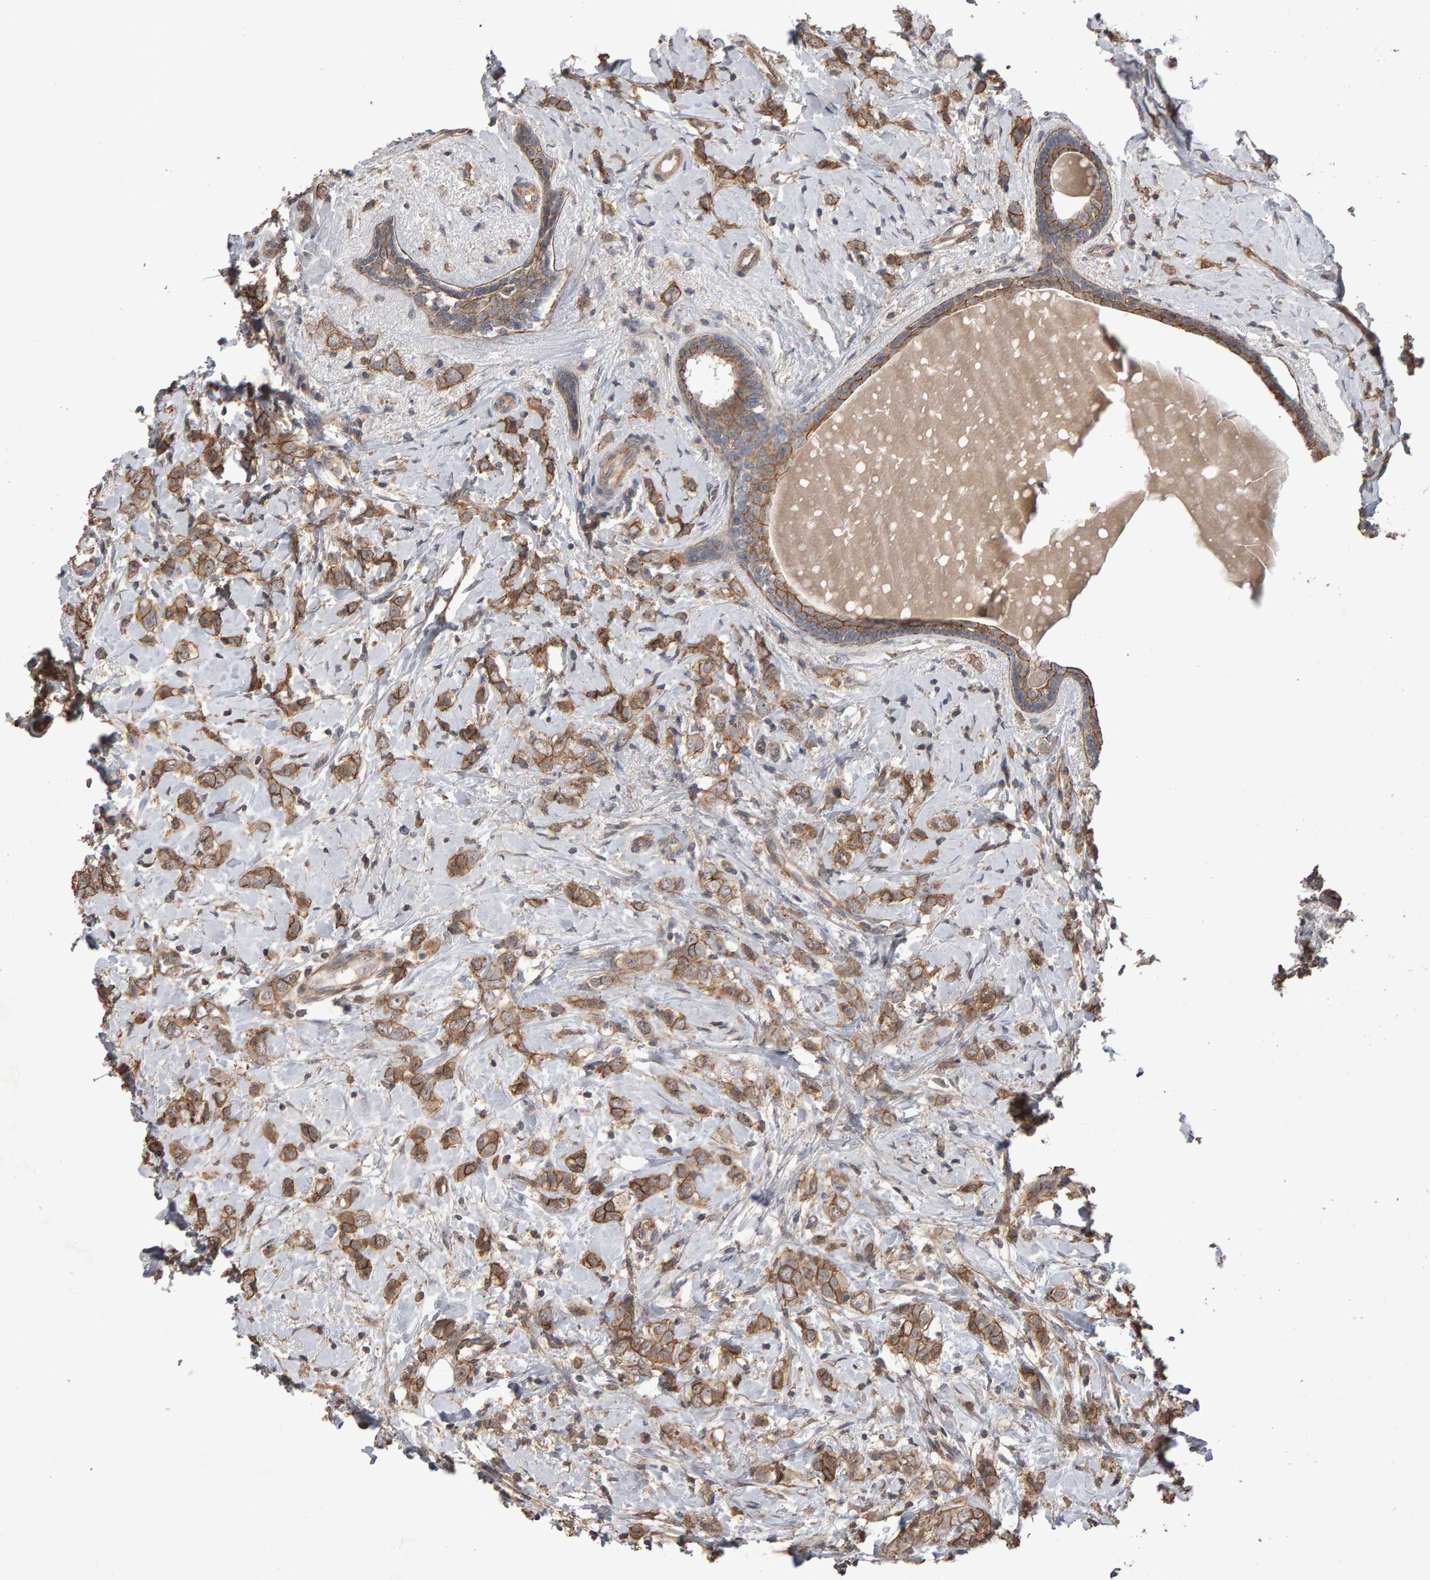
{"staining": {"intensity": "moderate", "quantity": ">75%", "location": "cytoplasmic/membranous"}, "tissue": "breast cancer", "cell_type": "Tumor cells", "image_type": "cancer", "snomed": [{"axis": "morphology", "description": "Normal tissue, NOS"}, {"axis": "morphology", "description": "Lobular carcinoma"}, {"axis": "topography", "description": "Breast"}], "caption": "A brown stain labels moderate cytoplasmic/membranous staining of a protein in human breast cancer (lobular carcinoma) tumor cells.", "gene": "SCRIB", "patient": {"sex": "female", "age": 47}}